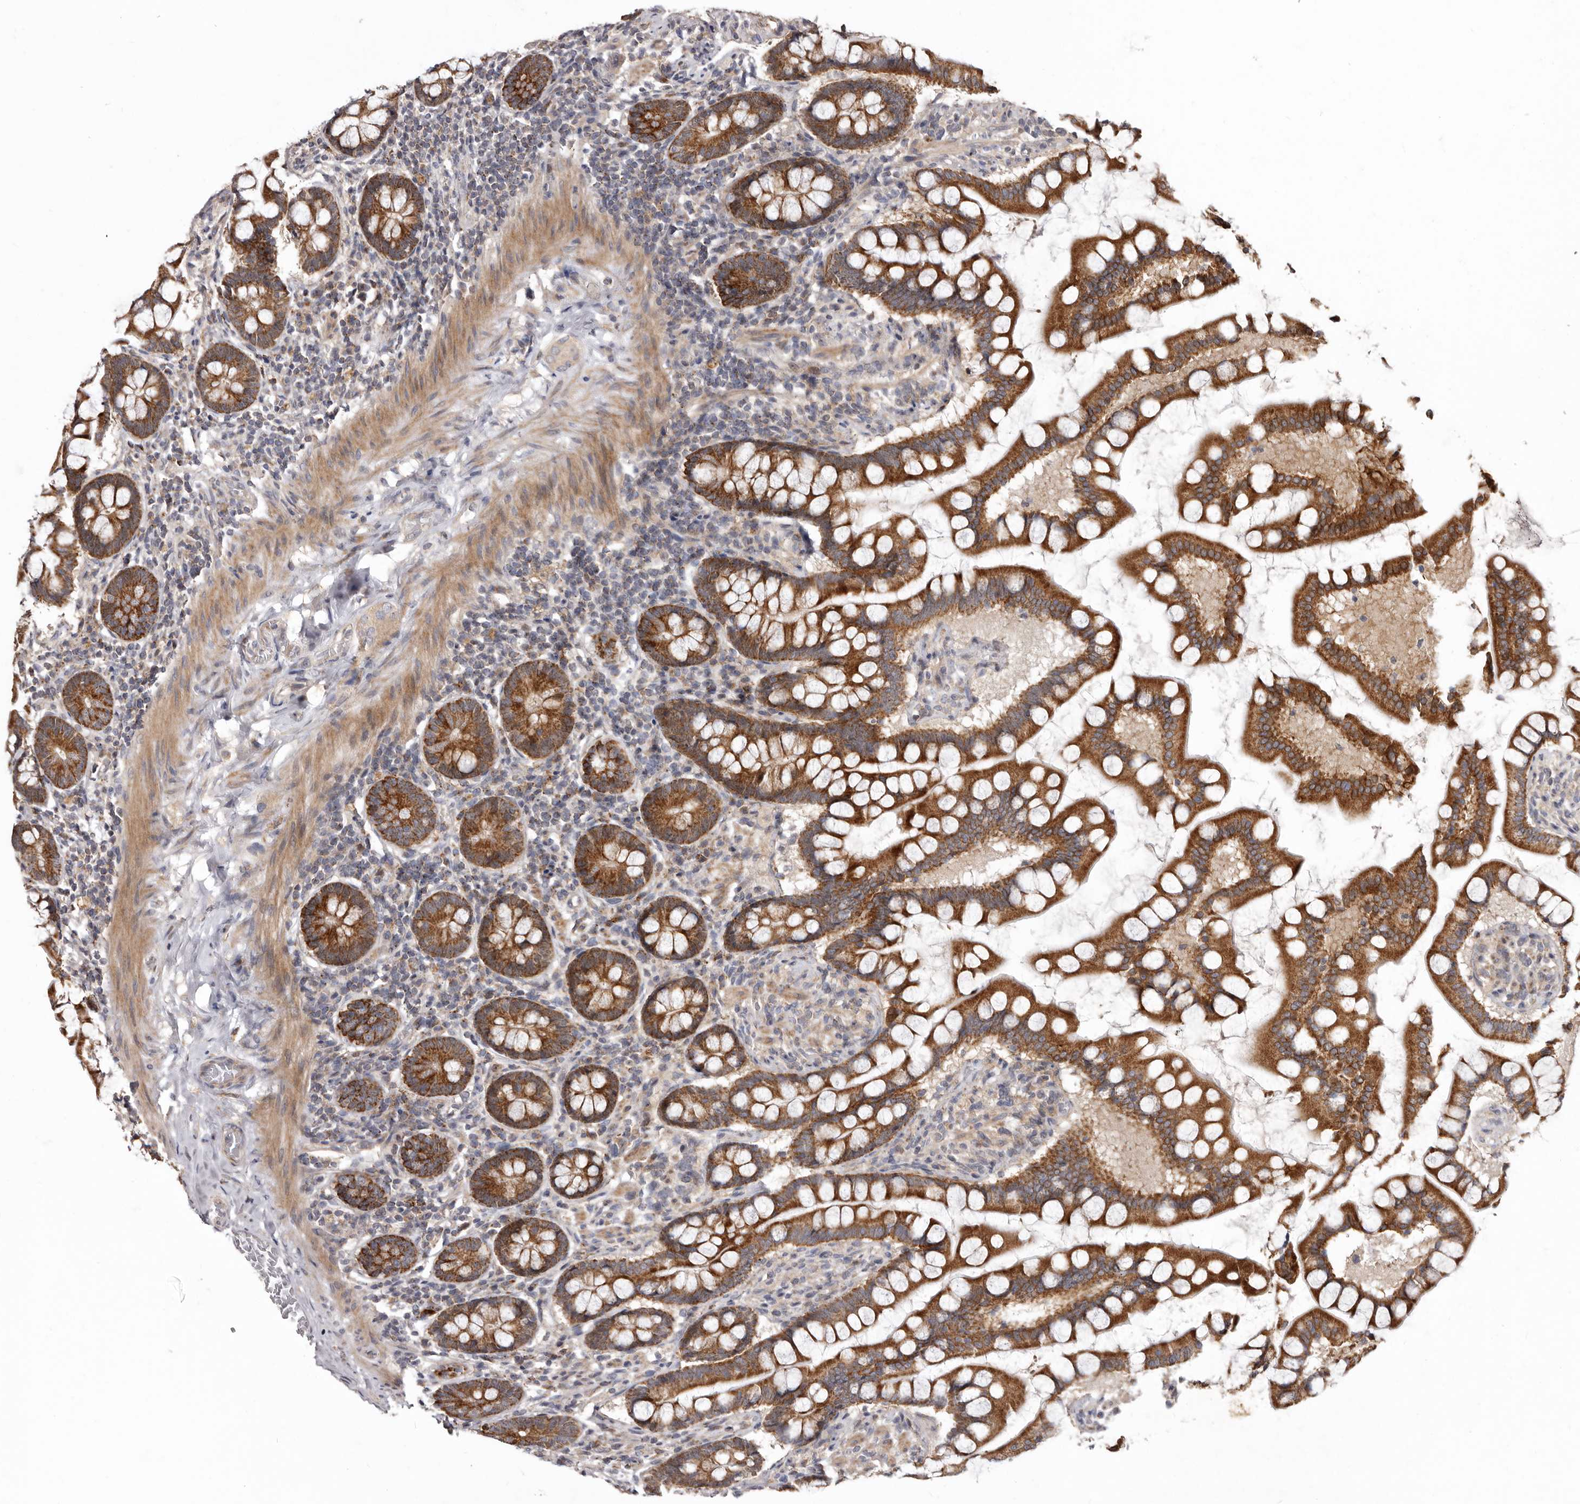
{"staining": {"intensity": "strong", "quantity": ">75%", "location": "cytoplasmic/membranous"}, "tissue": "small intestine", "cell_type": "Glandular cells", "image_type": "normal", "snomed": [{"axis": "morphology", "description": "Normal tissue, NOS"}, {"axis": "topography", "description": "Small intestine"}], "caption": "Small intestine stained with immunohistochemistry (IHC) exhibits strong cytoplasmic/membranous positivity in about >75% of glandular cells.", "gene": "SMC4", "patient": {"sex": "male", "age": 41}}